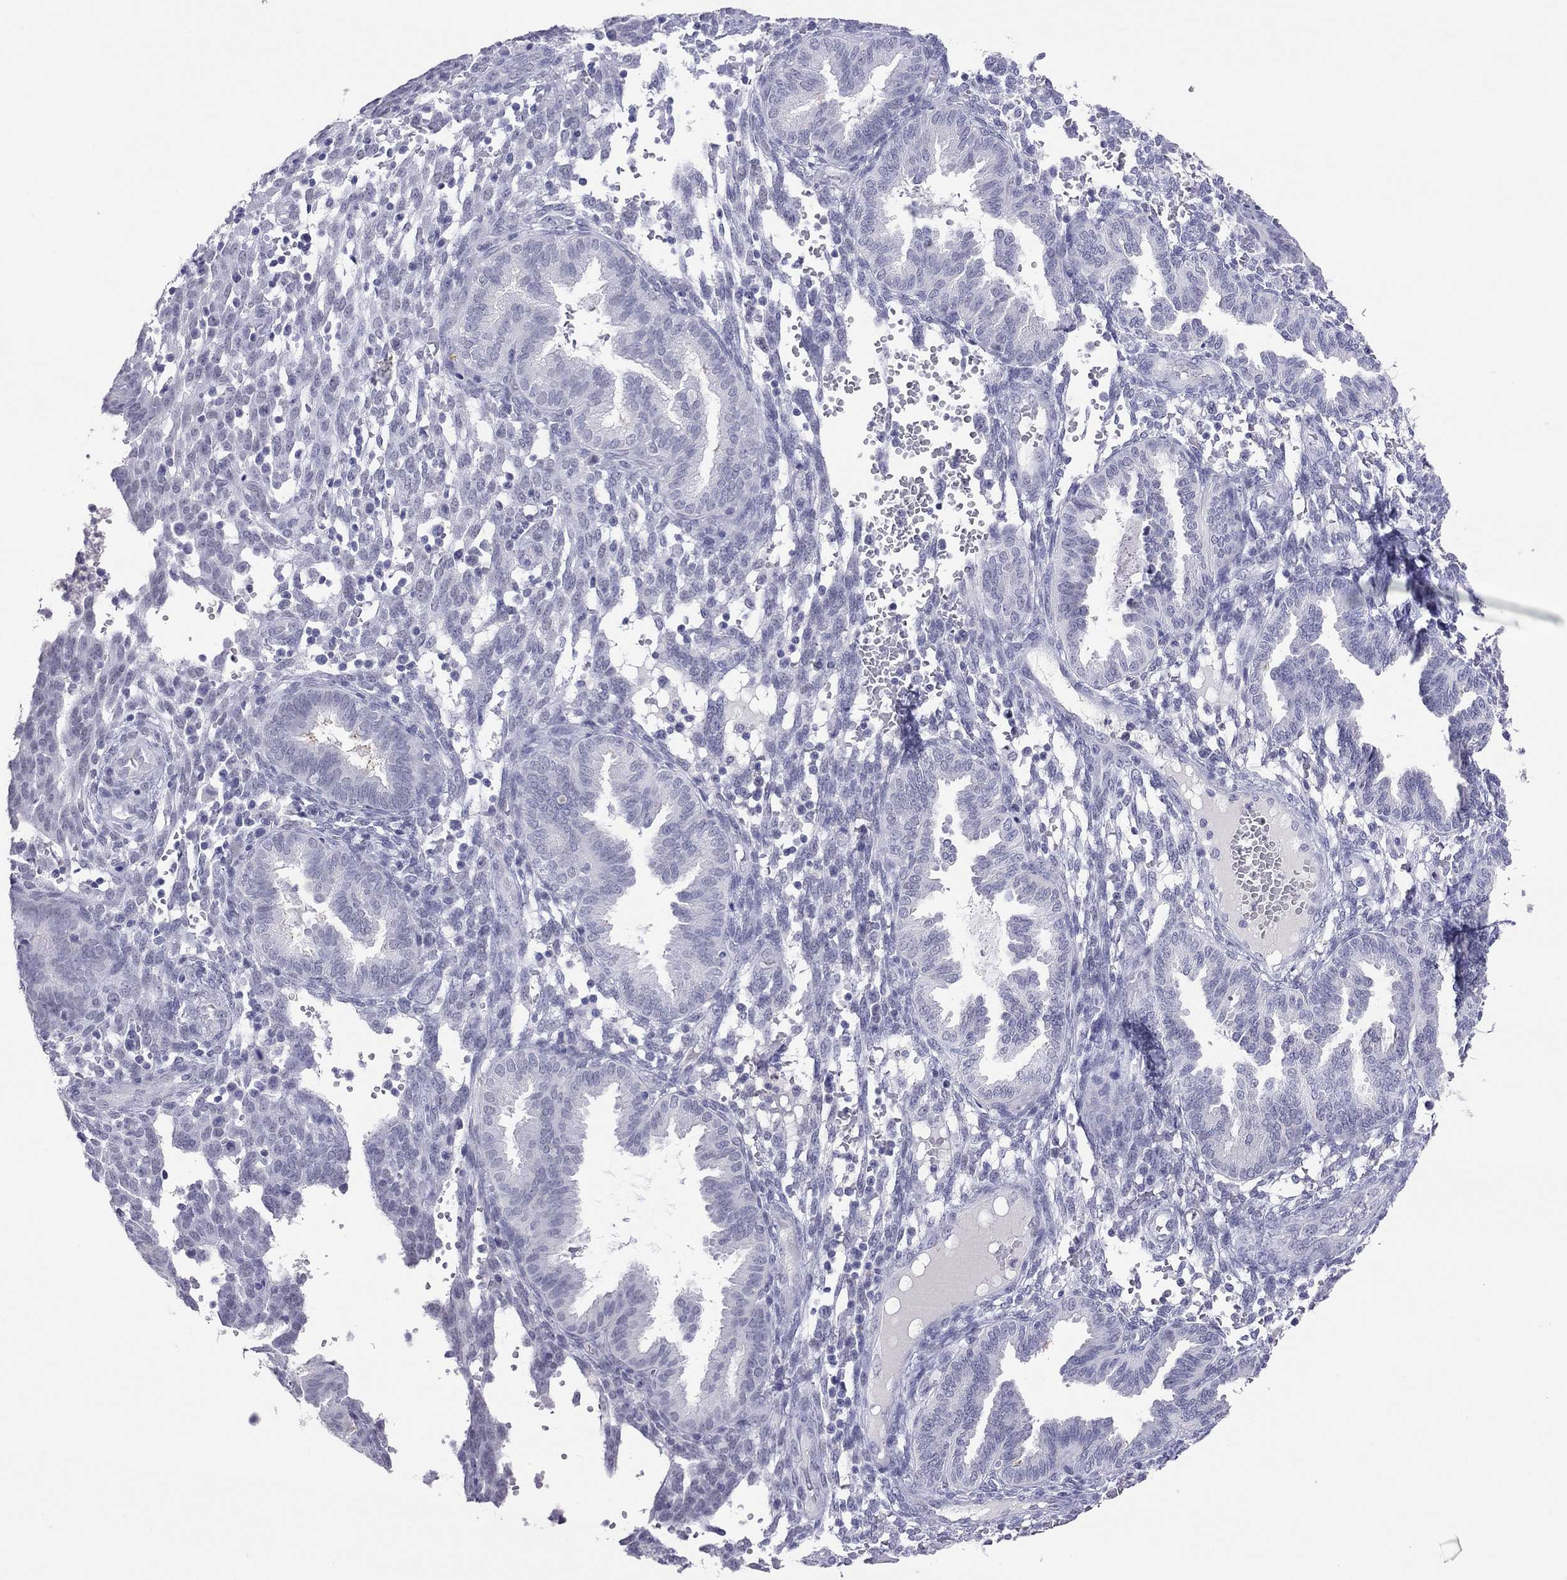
{"staining": {"intensity": "negative", "quantity": "none", "location": "none"}, "tissue": "endometrium", "cell_type": "Cells in endometrial stroma", "image_type": "normal", "snomed": [{"axis": "morphology", "description": "Normal tissue, NOS"}, {"axis": "topography", "description": "Endometrium"}], "caption": "Cells in endometrial stroma show no significant protein expression in normal endometrium. (Stains: DAB (3,3'-diaminobenzidine) IHC with hematoxylin counter stain, Microscopy: brightfield microscopy at high magnification).", "gene": "JHY", "patient": {"sex": "female", "age": 42}}